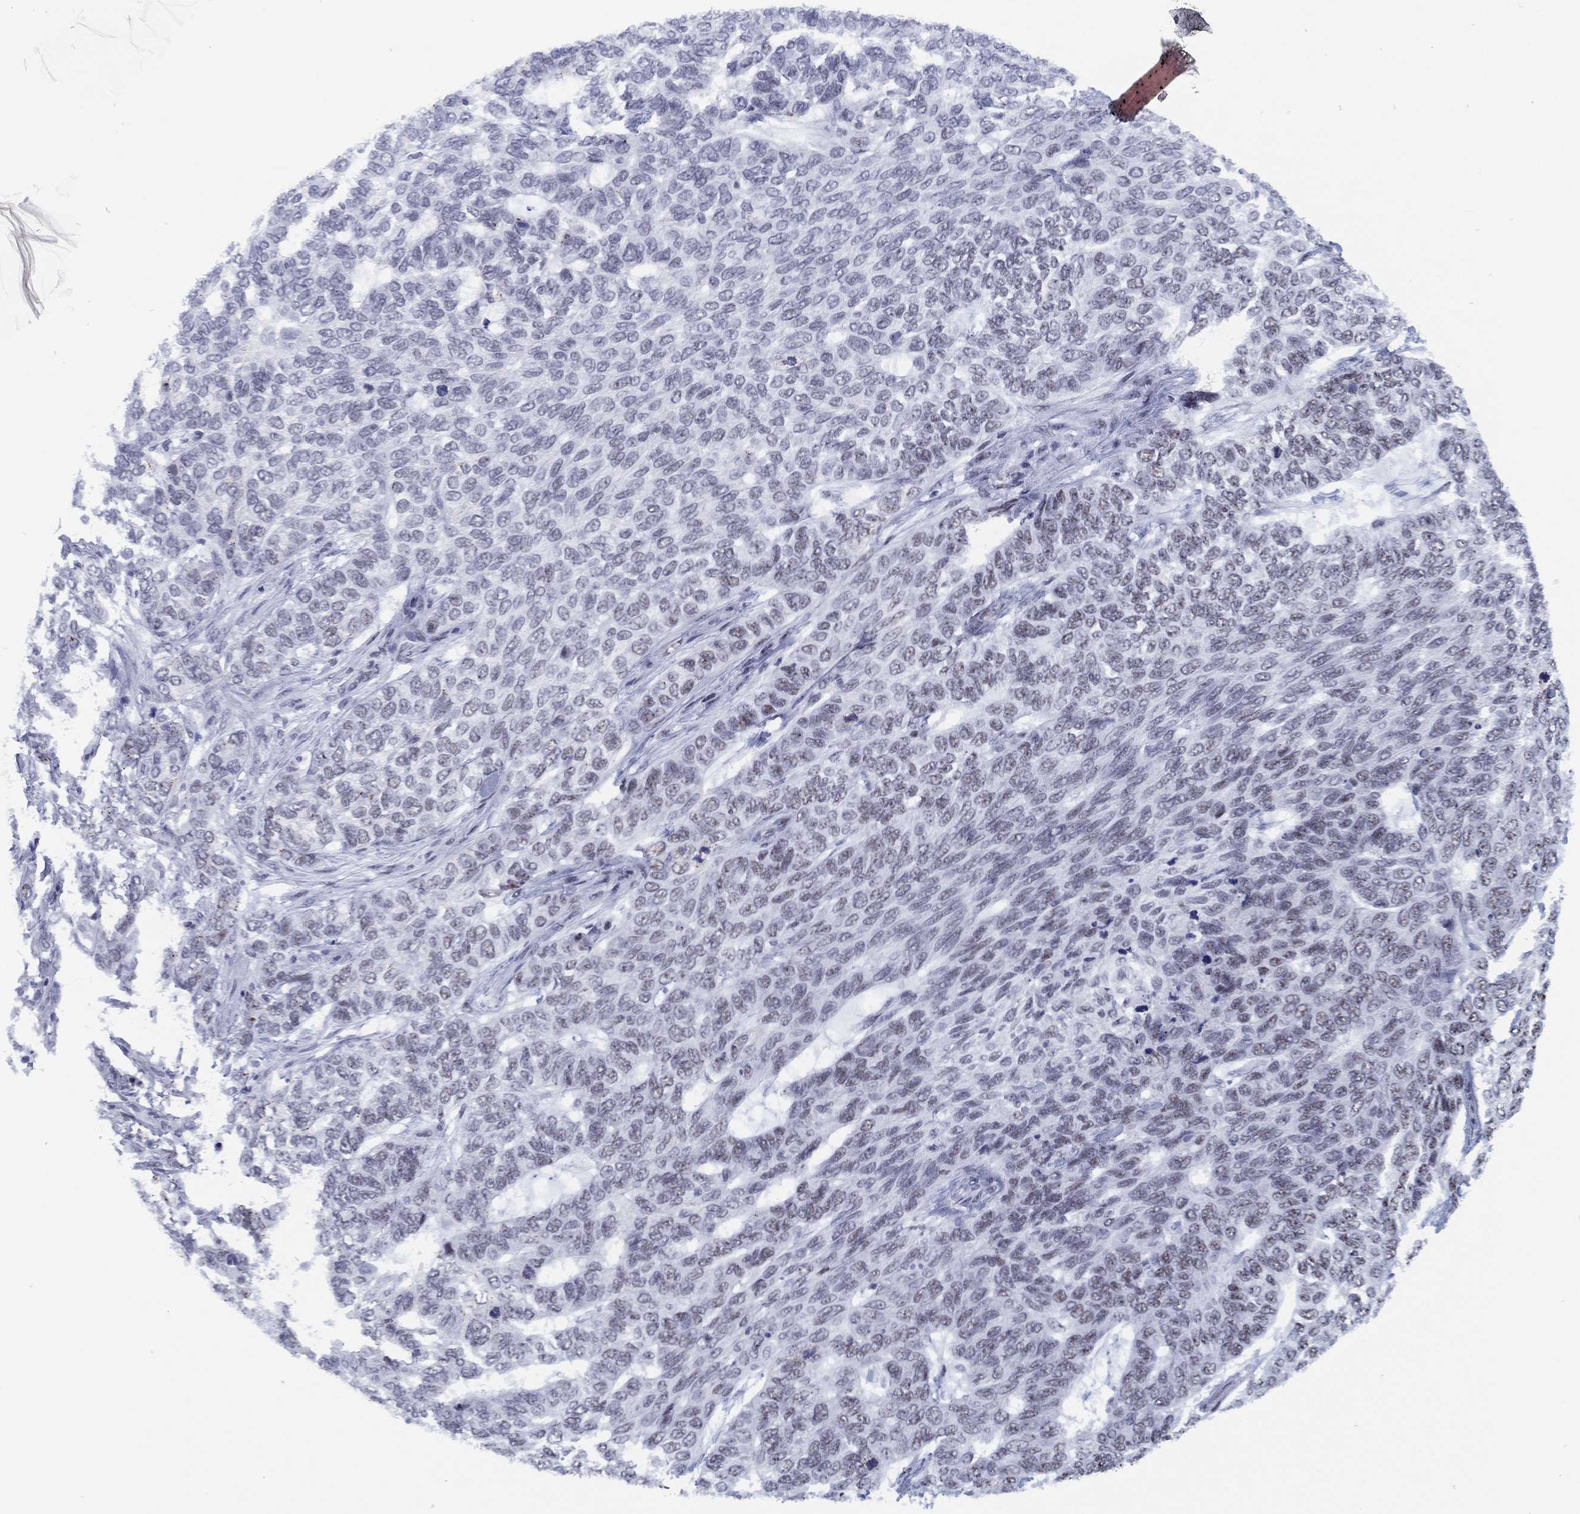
{"staining": {"intensity": "negative", "quantity": "none", "location": "none"}, "tissue": "skin cancer", "cell_type": "Tumor cells", "image_type": "cancer", "snomed": [{"axis": "morphology", "description": "Basal cell carcinoma"}, {"axis": "topography", "description": "Skin"}], "caption": "IHC micrograph of neoplastic tissue: skin cancer (basal cell carcinoma) stained with DAB (3,3'-diaminobenzidine) reveals no significant protein expression in tumor cells.", "gene": "CYB561D2", "patient": {"sex": "female", "age": 65}}